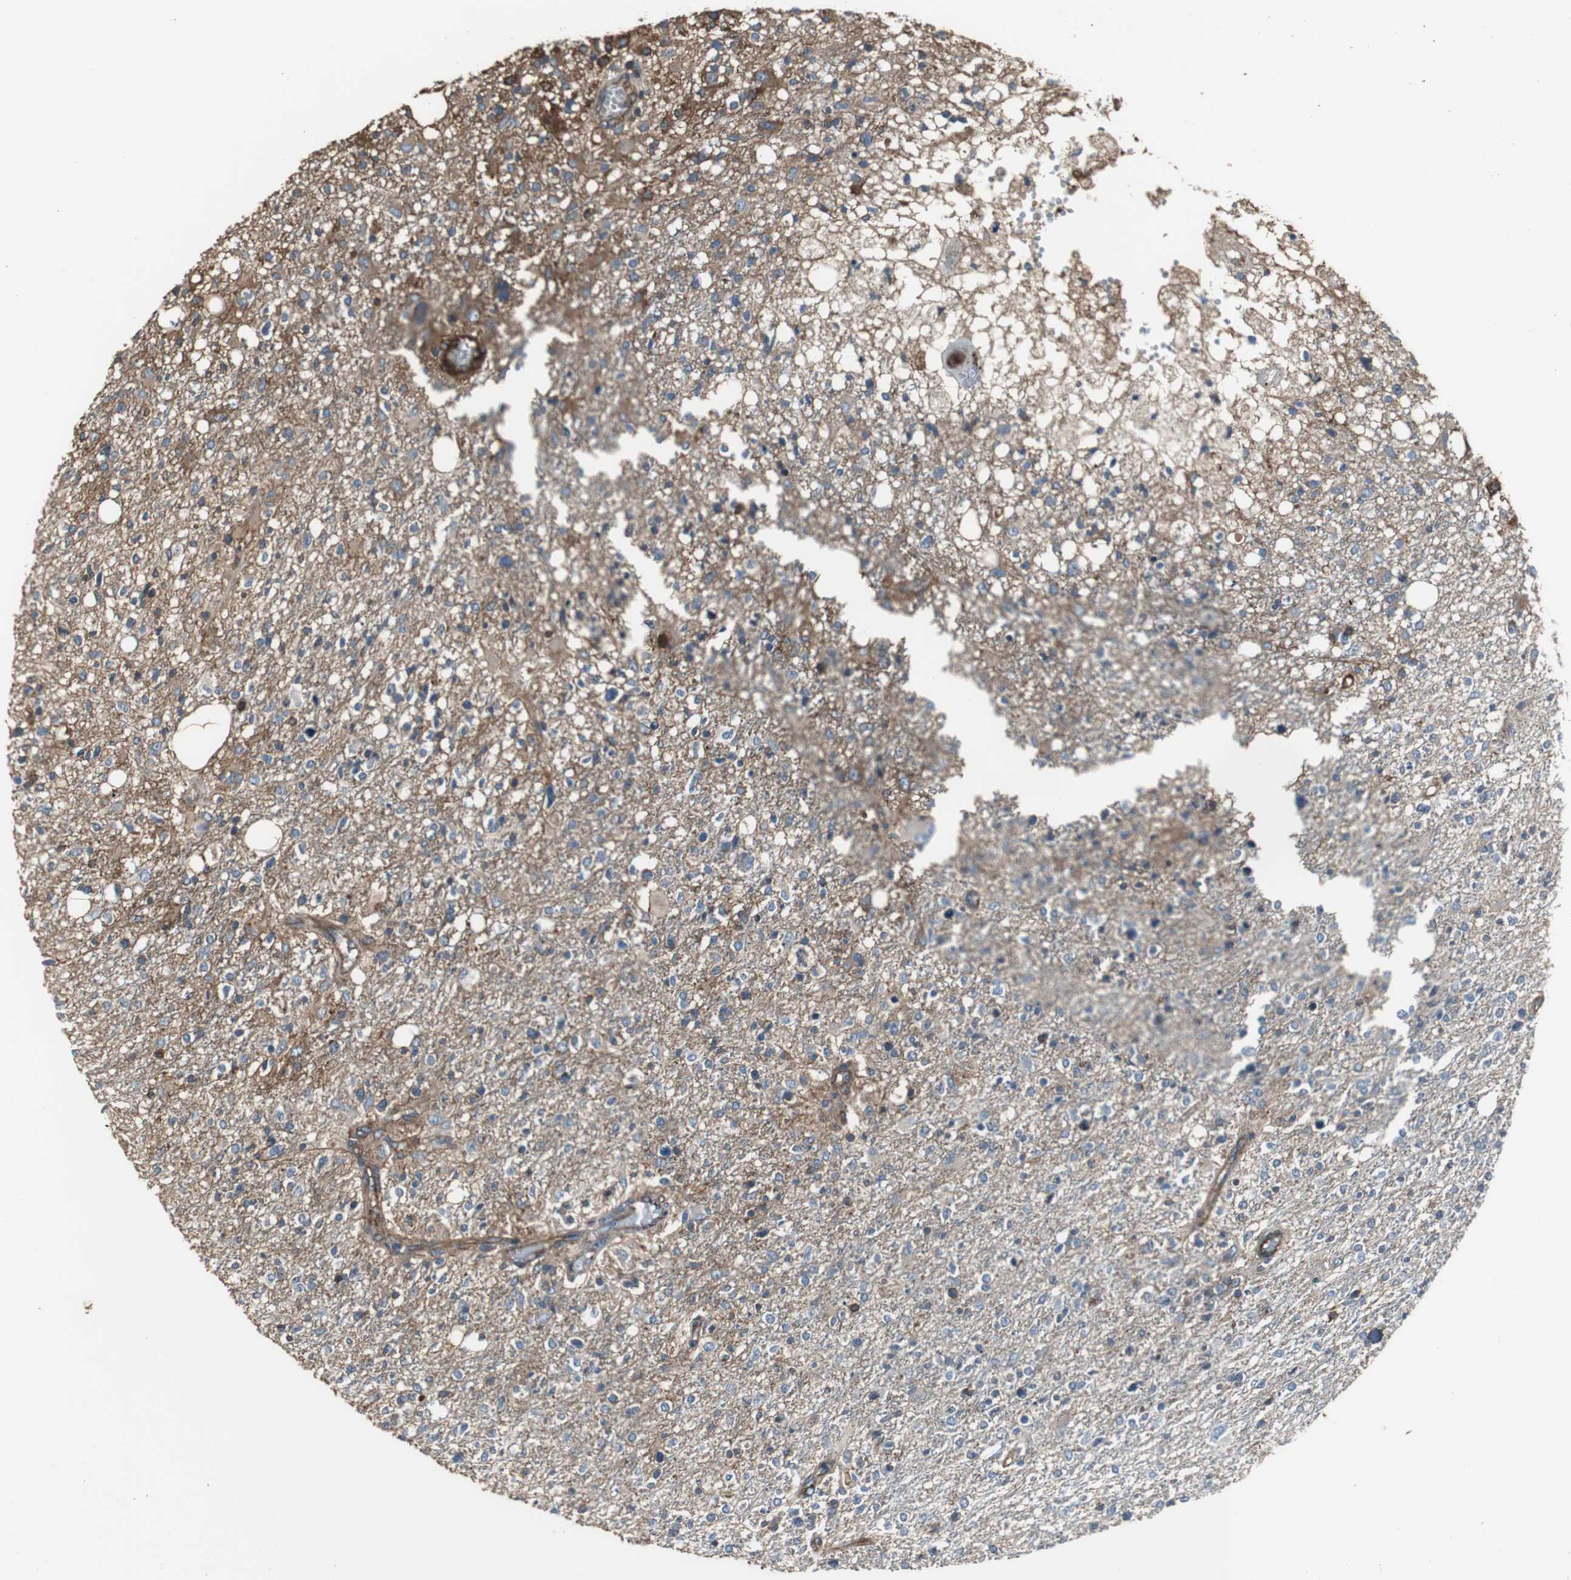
{"staining": {"intensity": "moderate", "quantity": "25%-75%", "location": "cytoplasmic/membranous"}, "tissue": "glioma", "cell_type": "Tumor cells", "image_type": "cancer", "snomed": [{"axis": "morphology", "description": "Glioma, malignant, High grade"}, {"axis": "topography", "description": "Cerebral cortex"}], "caption": "Immunohistochemistry (IHC) histopathology image of human glioma stained for a protein (brown), which reveals medium levels of moderate cytoplasmic/membranous staining in about 25%-75% of tumor cells.", "gene": "ACTN1", "patient": {"sex": "male", "age": 76}}